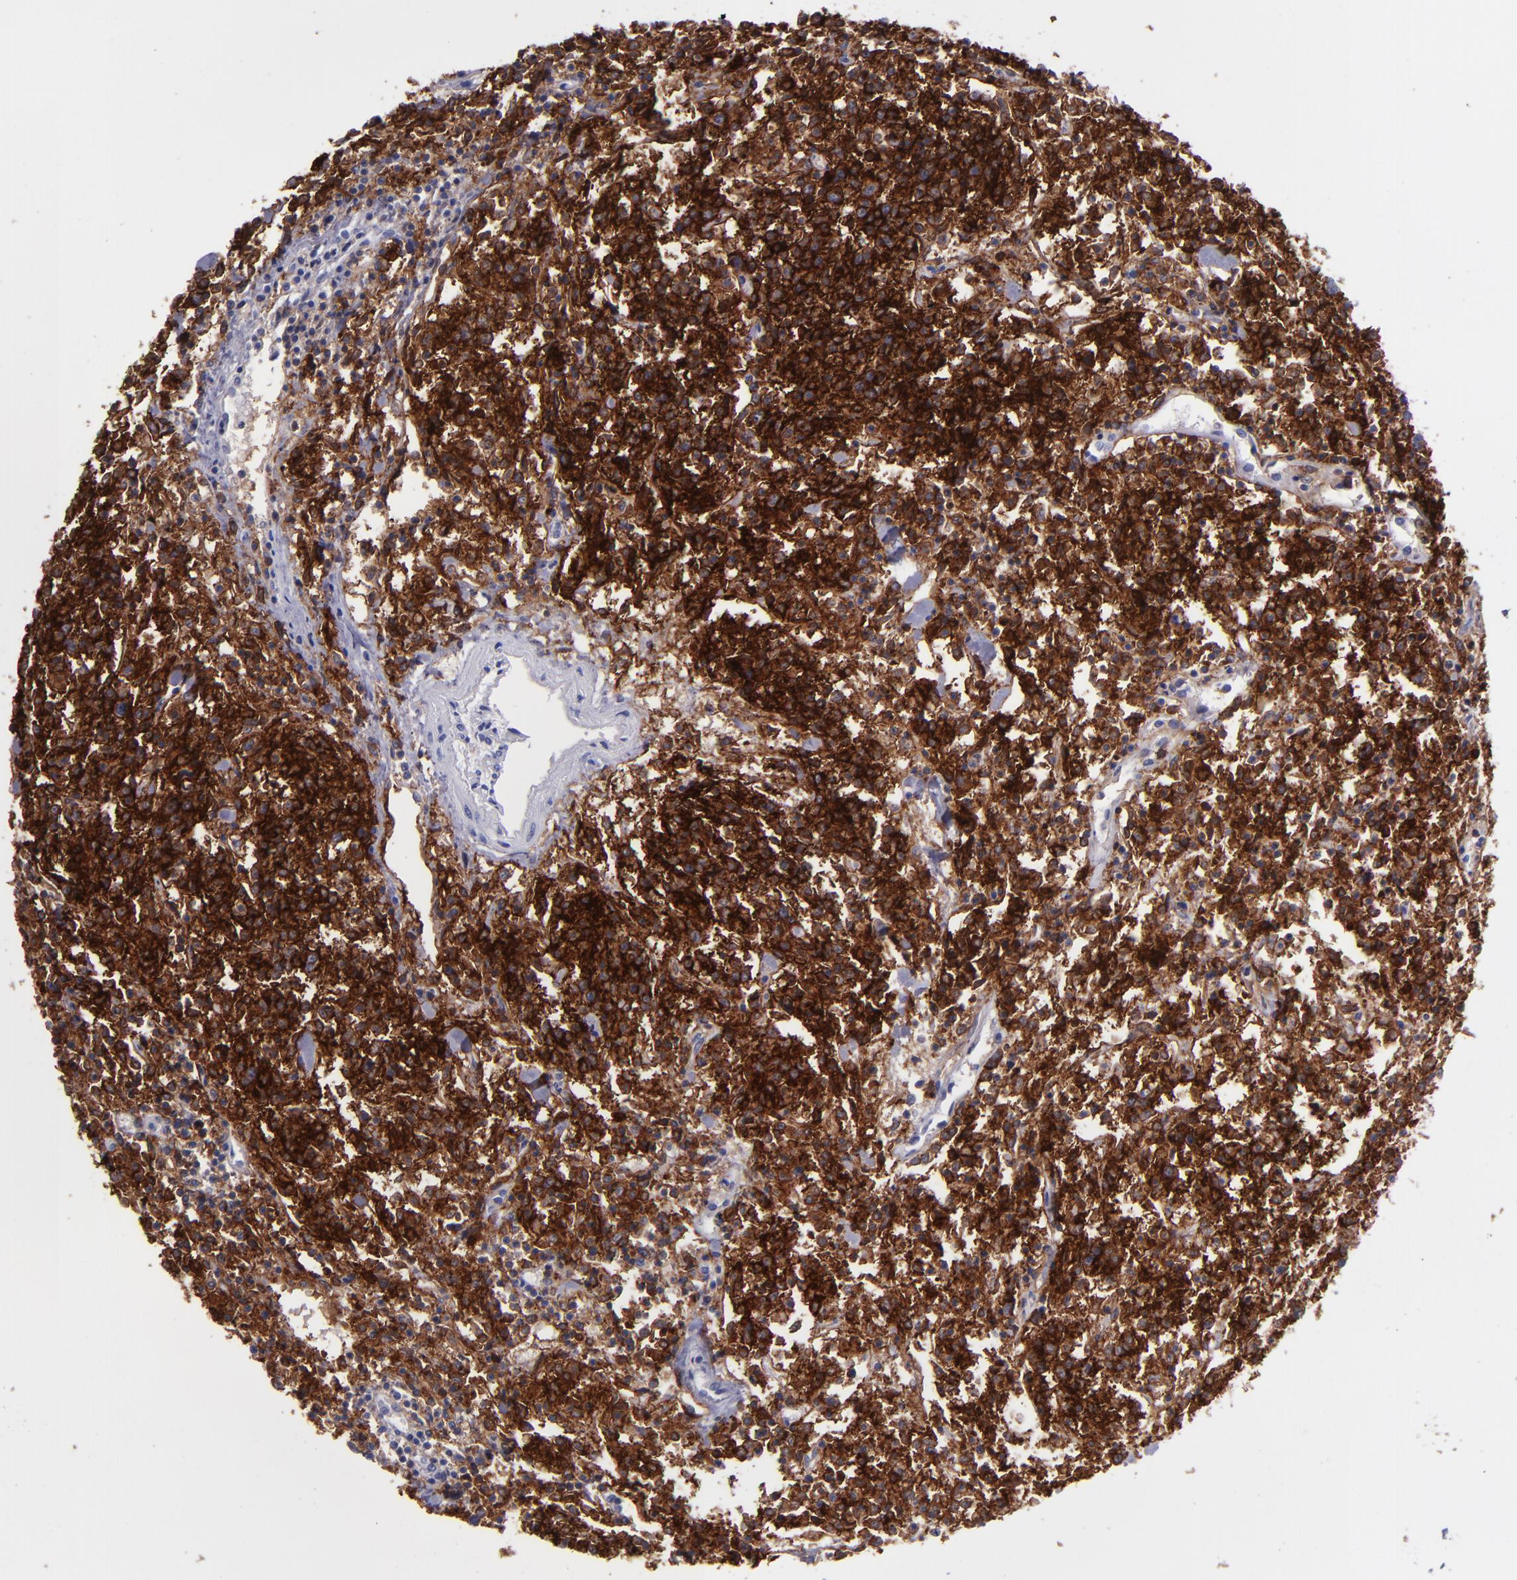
{"staining": {"intensity": "strong", "quantity": ">75%", "location": "cytoplasmic/membranous"}, "tissue": "lymphoma", "cell_type": "Tumor cells", "image_type": "cancer", "snomed": [{"axis": "morphology", "description": "Malignant lymphoma, non-Hodgkin's type, Low grade"}, {"axis": "topography", "description": "Small intestine"}], "caption": "Malignant lymphoma, non-Hodgkin's type (low-grade) stained with DAB immunohistochemistry shows high levels of strong cytoplasmic/membranous expression in about >75% of tumor cells.", "gene": "CD37", "patient": {"sex": "female", "age": 59}}